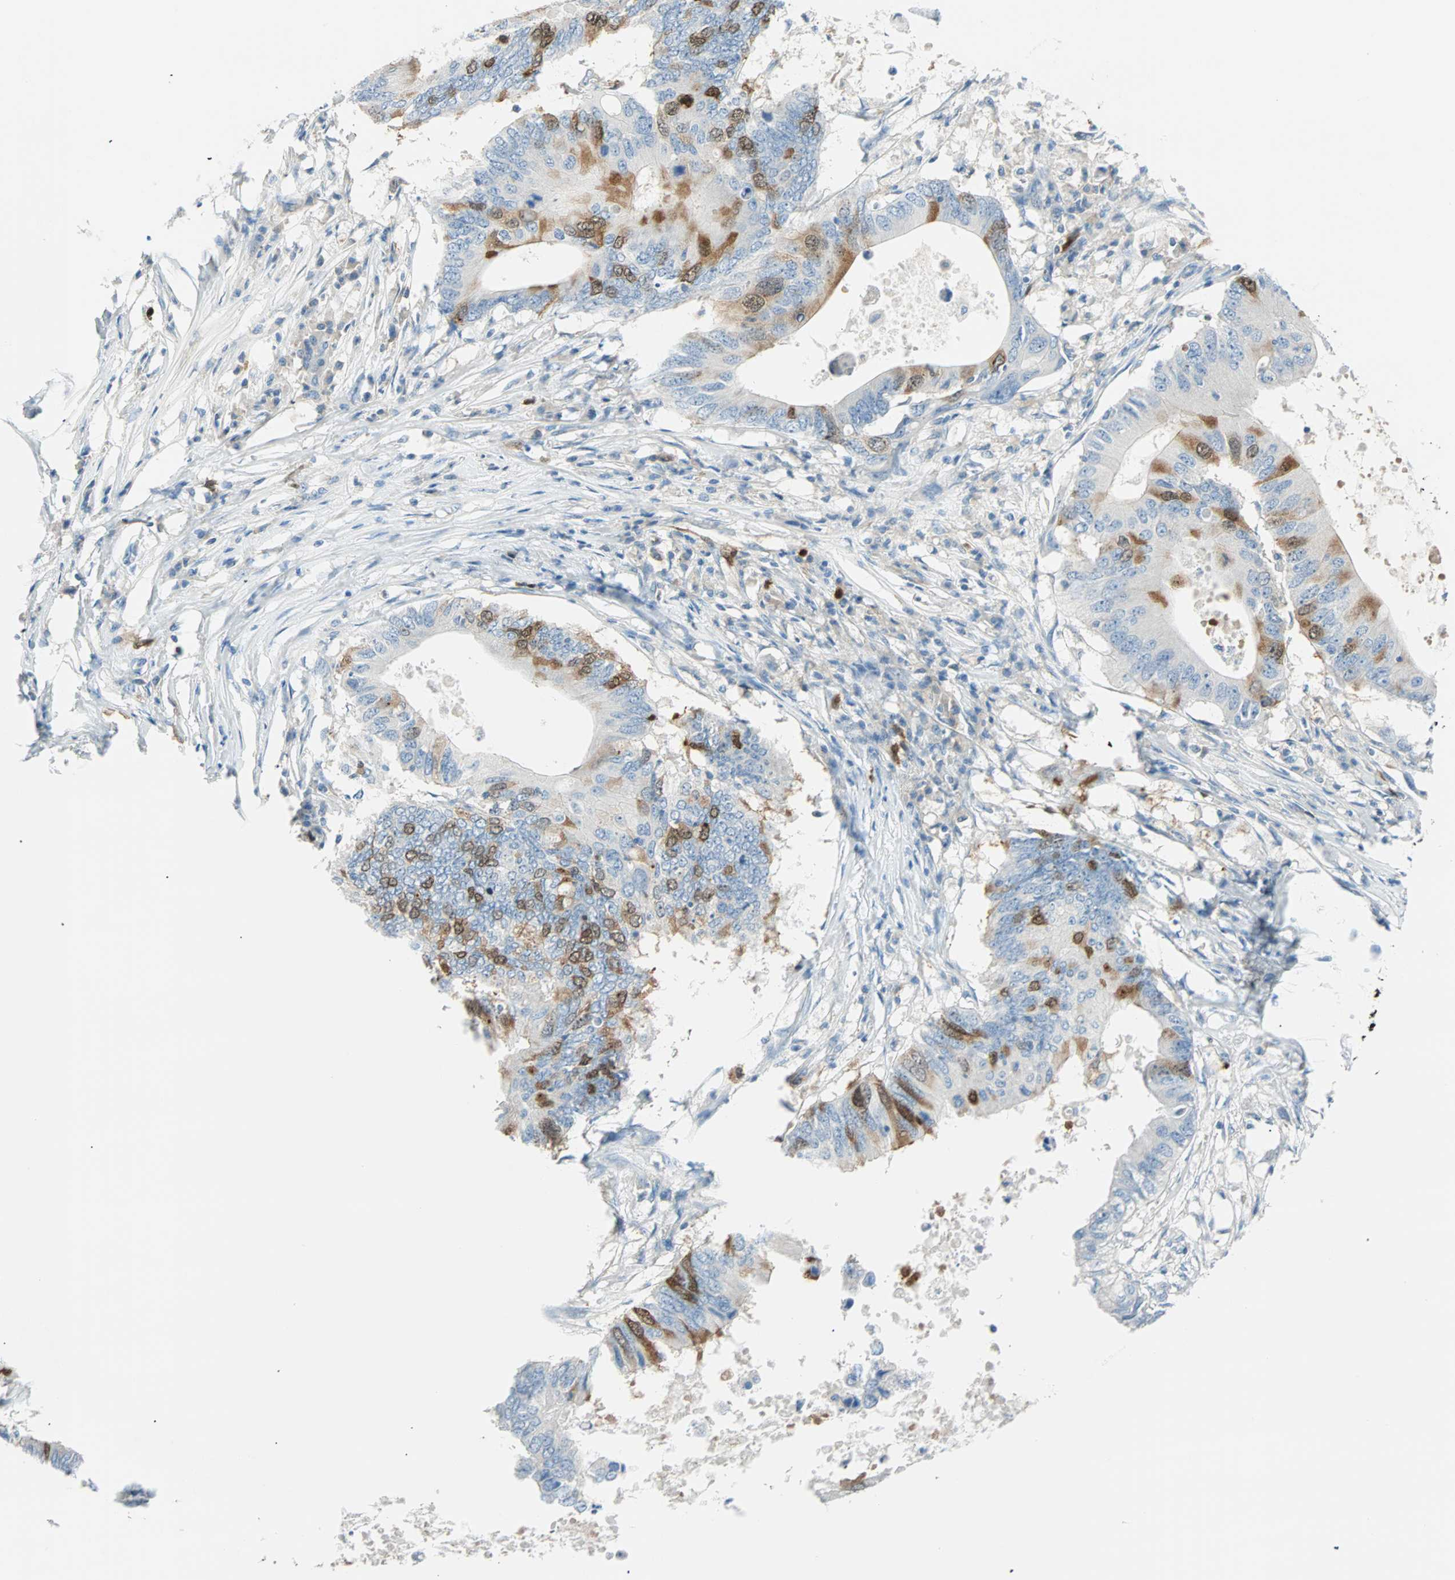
{"staining": {"intensity": "moderate", "quantity": "<25%", "location": "cytoplasmic/membranous,nuclear"}, "tissue": "colorectal cancer", "cell_type": "Tumor cells", "image_type": "cancer", "snomed": [{"axis": "morphology", "description": "Adenocarcinoma, NOS"}, {"axis": "topography", "description": "Colon"}], "caption": "Immunohistochemical staining of adenocarcinoma (colorectal) reveals low levels of moderate cytoplasmic/membranous and nuclear protein positivity in approximately <25% of tumor cells.", "gene": "PTTG1", "patient": {"sex": "male", "age": 71}}